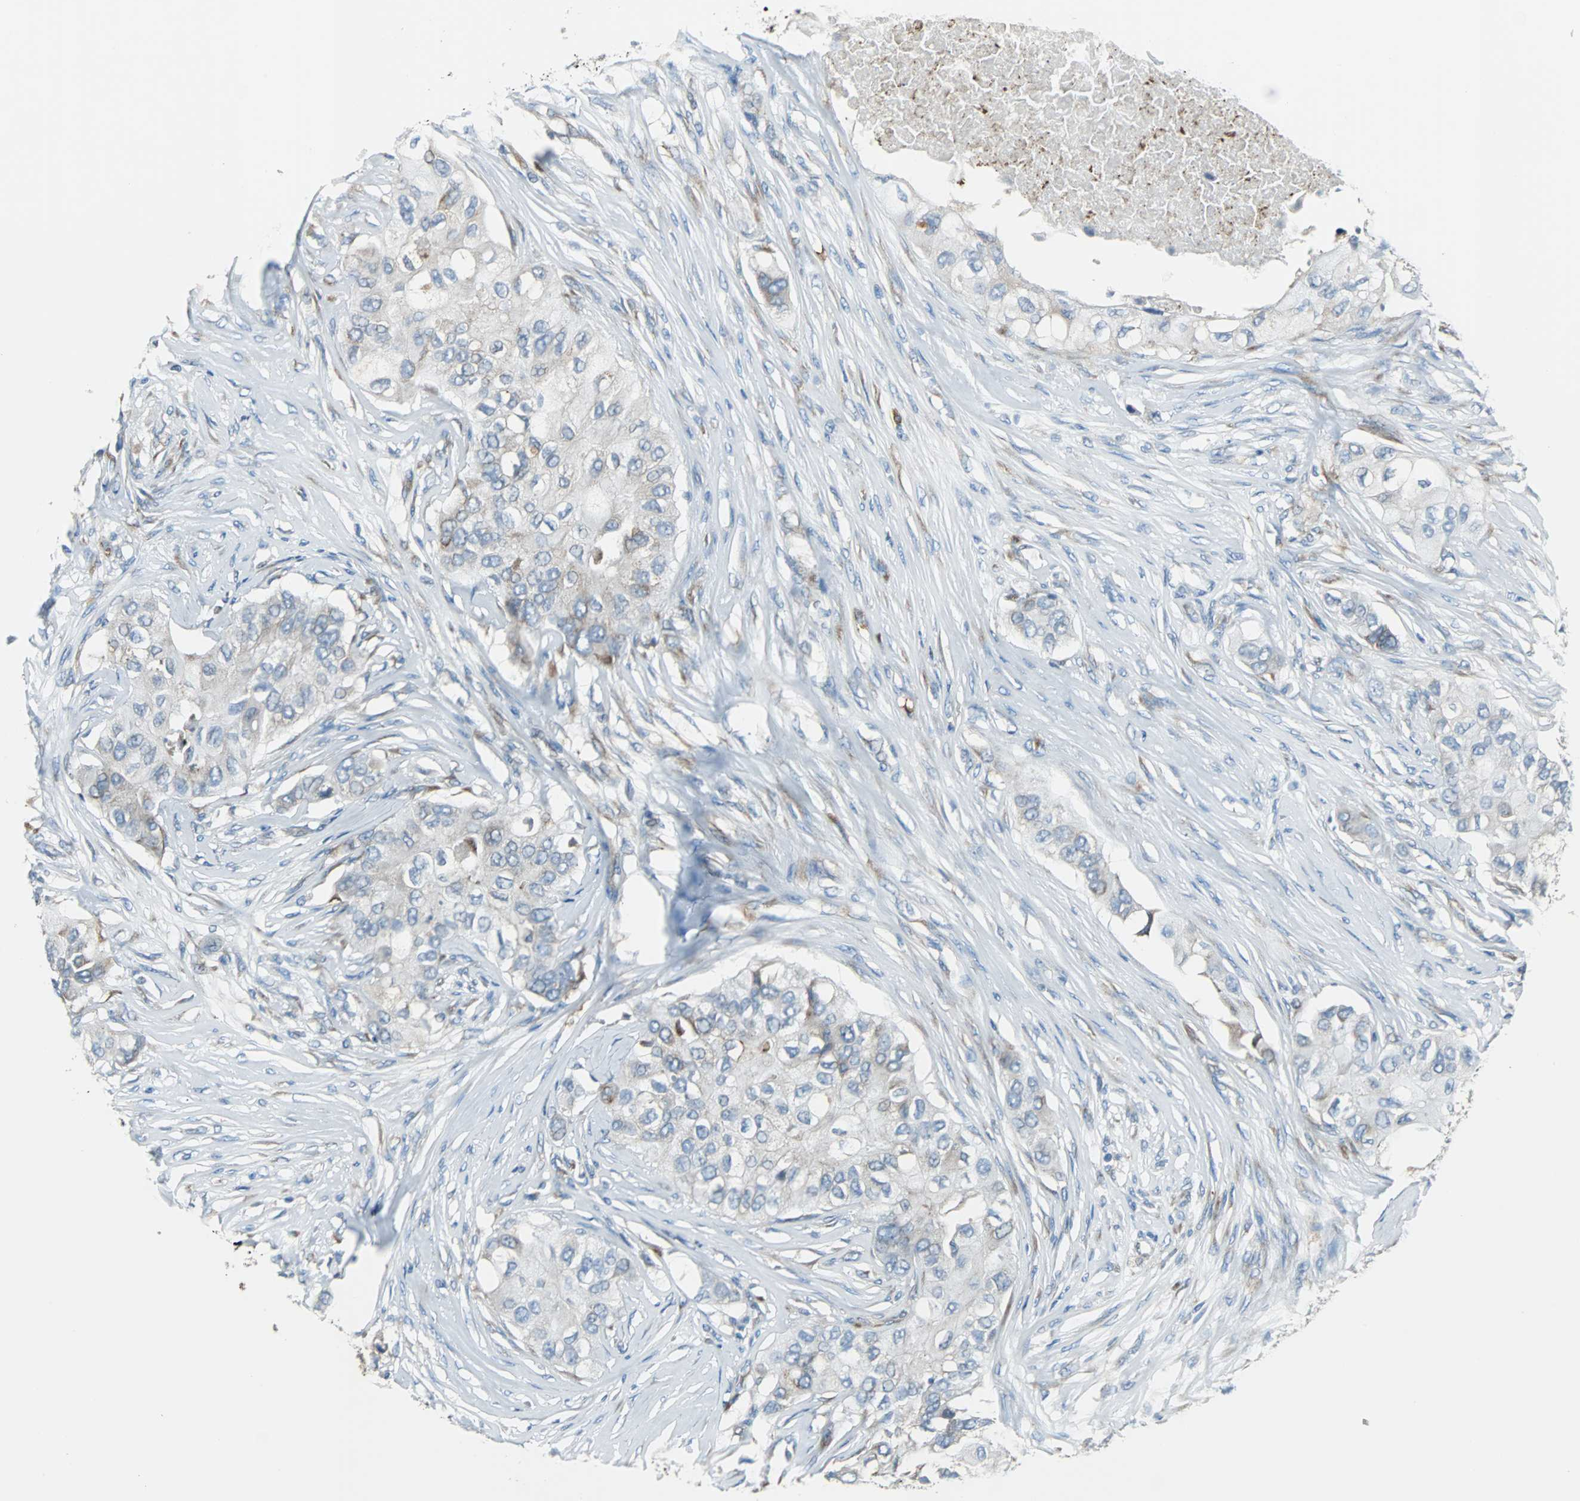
{"staining": {"intensity": "weak", "quantity": "<25%", "location": "cytoplasmic/membranous"}, "tissue": "breast cancer", "cell_type": "Tumor cells", "image_type": "cancer", "snomed": [{"axis": "morphology", "description": "Normal tissue, NOS"}, {"axis": "morphology", "description": "Duct carcinoma"}, {"axis": "topography", "description": "Breast"}], "caption": "Immunohistochemistry image of neoplastic tissue: breast cancer stained with DAB (3,3'-diaminobenzidine) displays no significant protein positivity in tumor cells. (DAB (3,3'-diaminobenzidine) immunohistochemistry (IHC) with hematoxylin counter stain).", "gene": "PDIA4", "patient": {"sex": "female", "age": 49}}